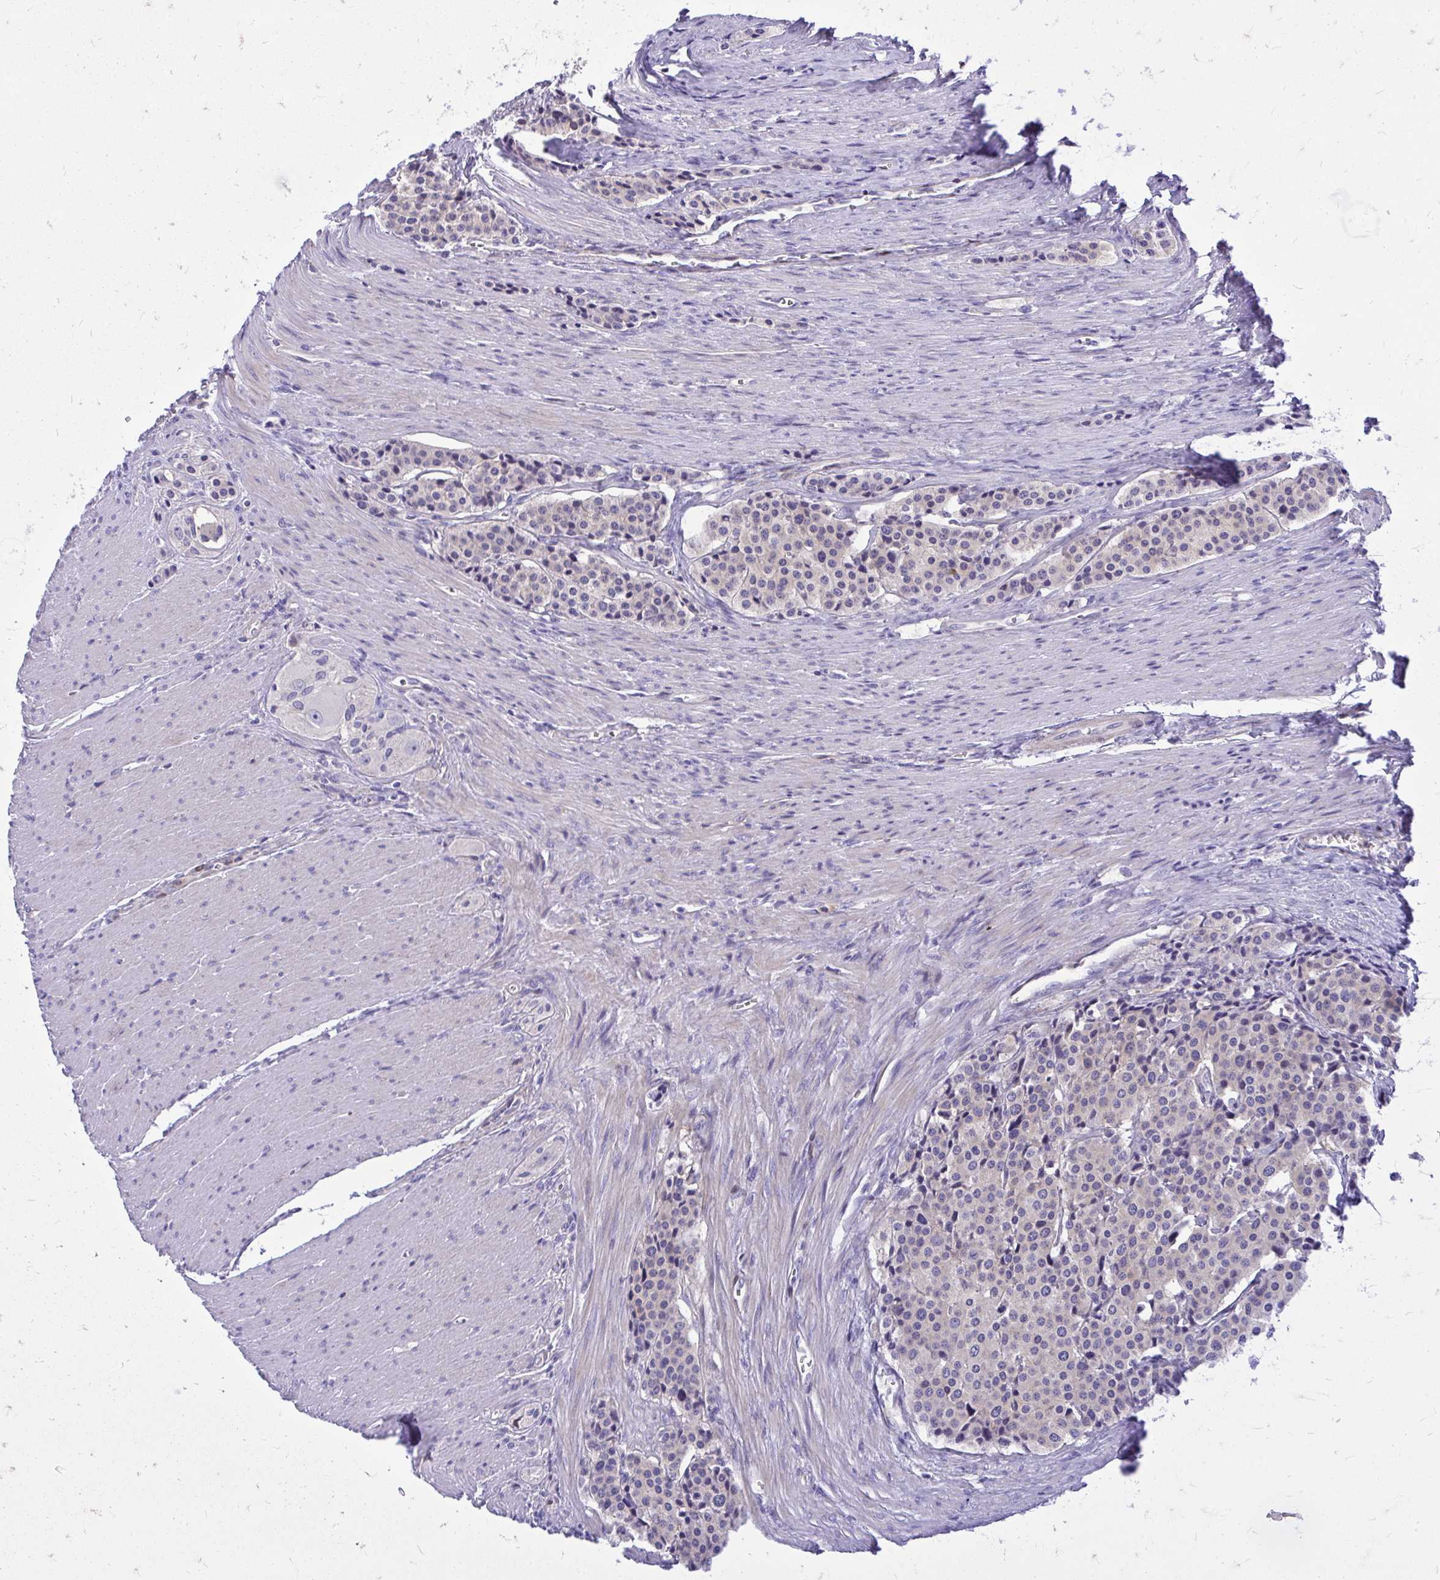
{"staining": {"intensity": "negative", "quantity": "none", "location": "none"}, "tissue": "carcinoid", "cell_type": "Tumor cells", "image_type": "cancer", "snomed": [{"axis": "morphology", "description": "Carcinoid, malignant, NOS"}, {"axis": "topography", "description": "Small intestine"}], "caption": "Tumor cells show no significant staining in carcinoid (malignant). (Brightfield microscopy of DAB immunohistochemistry at high magnification).", "gene": "ADAMTSL1", "patient": {"sex": "male", "age": 73}}